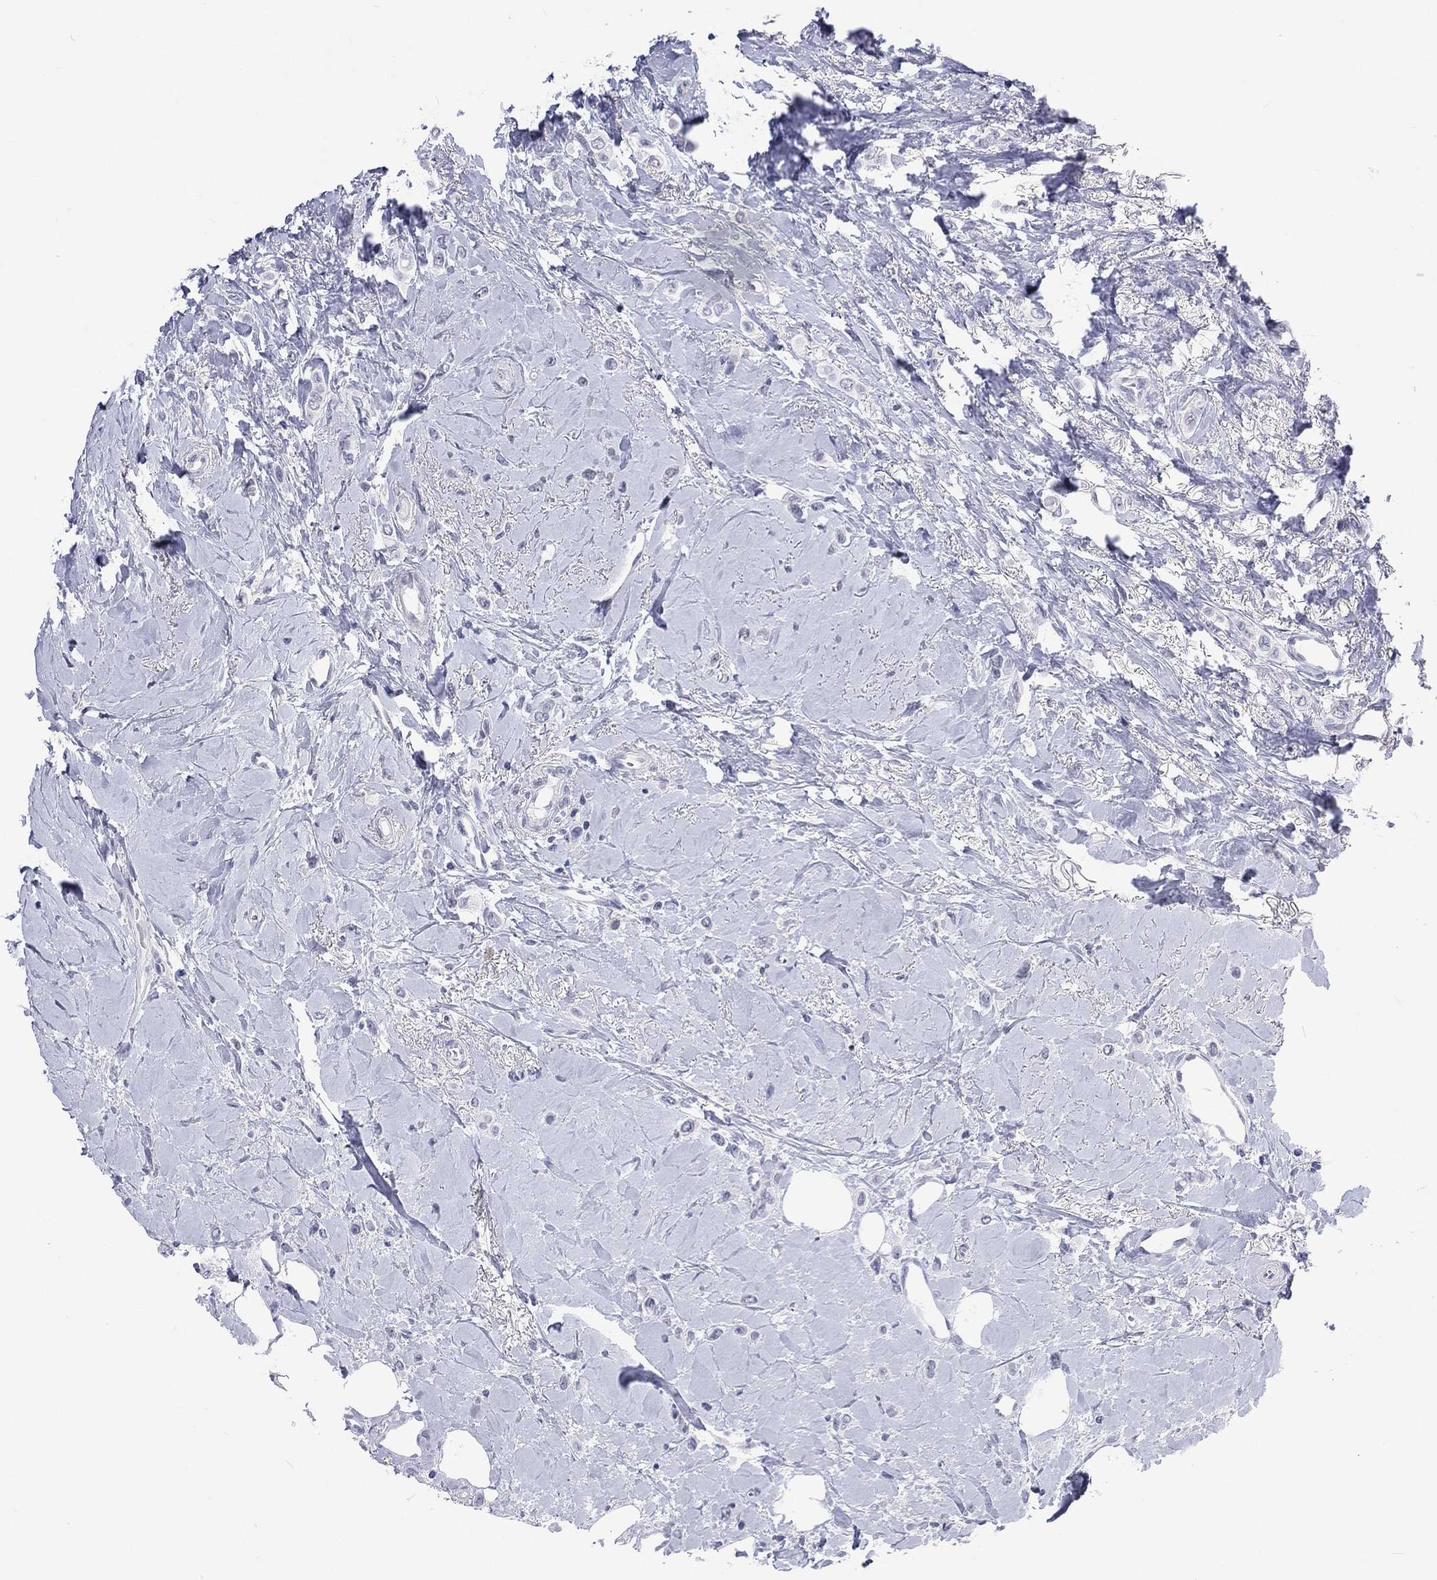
{"staining": {"intensity": "negative", "quantity": "none", "location": "none"}, "tissue": "breast cancer", "cell_type": "Tumor cells", "image_type": "cancer", "snomed": [{"axis": "morphology", "description": "Lobular carcinoma"}, {"axis": "topography", "description": "Breast"}], "caption": "A histopathology image of human breast cancer is negative for staining in tumor cells. (Stains: DAB (3,3'-diaminobenzidine) IHC with hematoxylin counter stain, Microscopy: brightfield microscopy at high magnification).", "gene": "SSX1", "patient": {"sex": "female", "age": 66}}